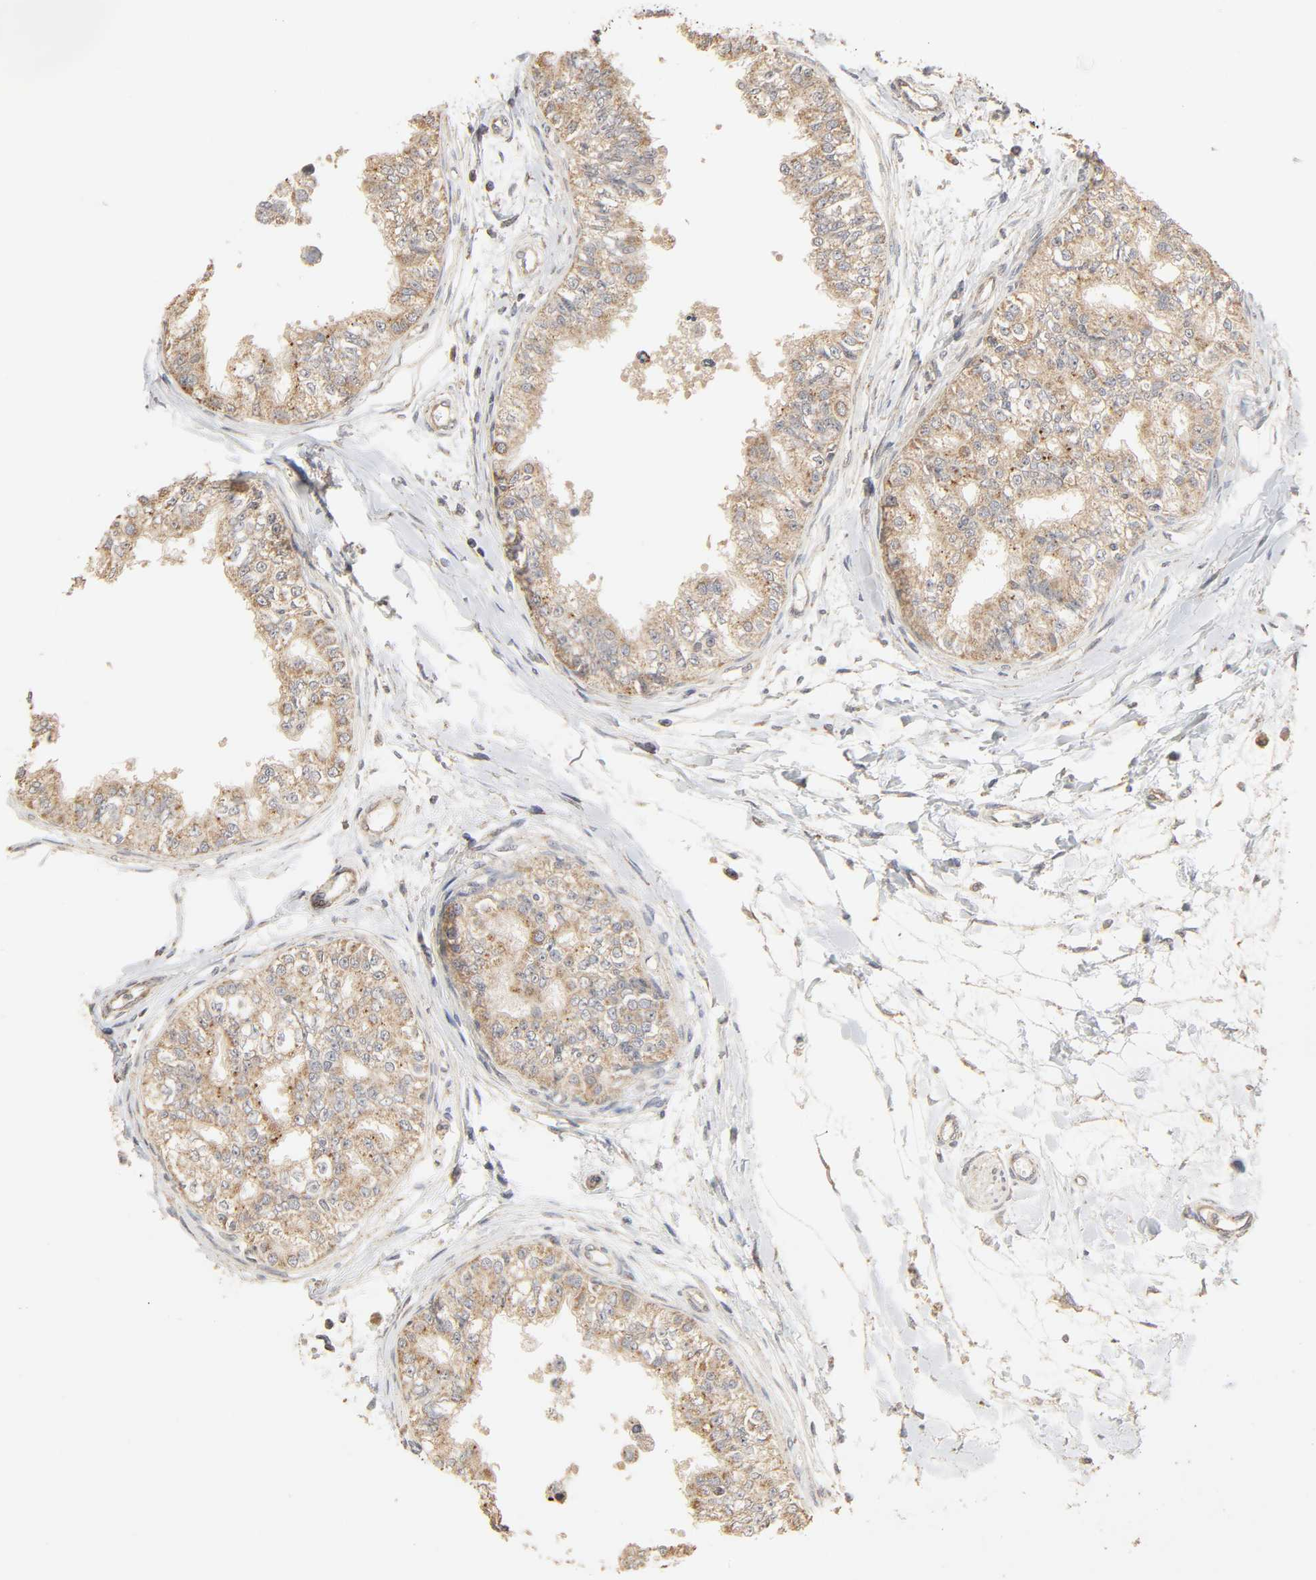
{"staining": {"intensity": "weak", "quantity": ">75%", "location": "cytoplasmic/membranous"}, "tissue": "epididymis", "cell_type": "Glandular cells", "image_type": "normal", "snomed": [{"axis": "morphology", "description": "Normal tissue, NOS"}, {"axis": "morphology", "description": "Adenocarcinoma, metastatic, NOS"}, {"axis": "topography", "description": "Testis"}, {"axis": "topography", "description": "Epididymis"}], "caption": "Brown immunohistochemical staining in benign human epididymis displays weak cytoplasmic/membranous staining in approximately >75% of glandular cells.", "gene": "CLEC4E", "patient": {"sex": "male", "age": 26}}